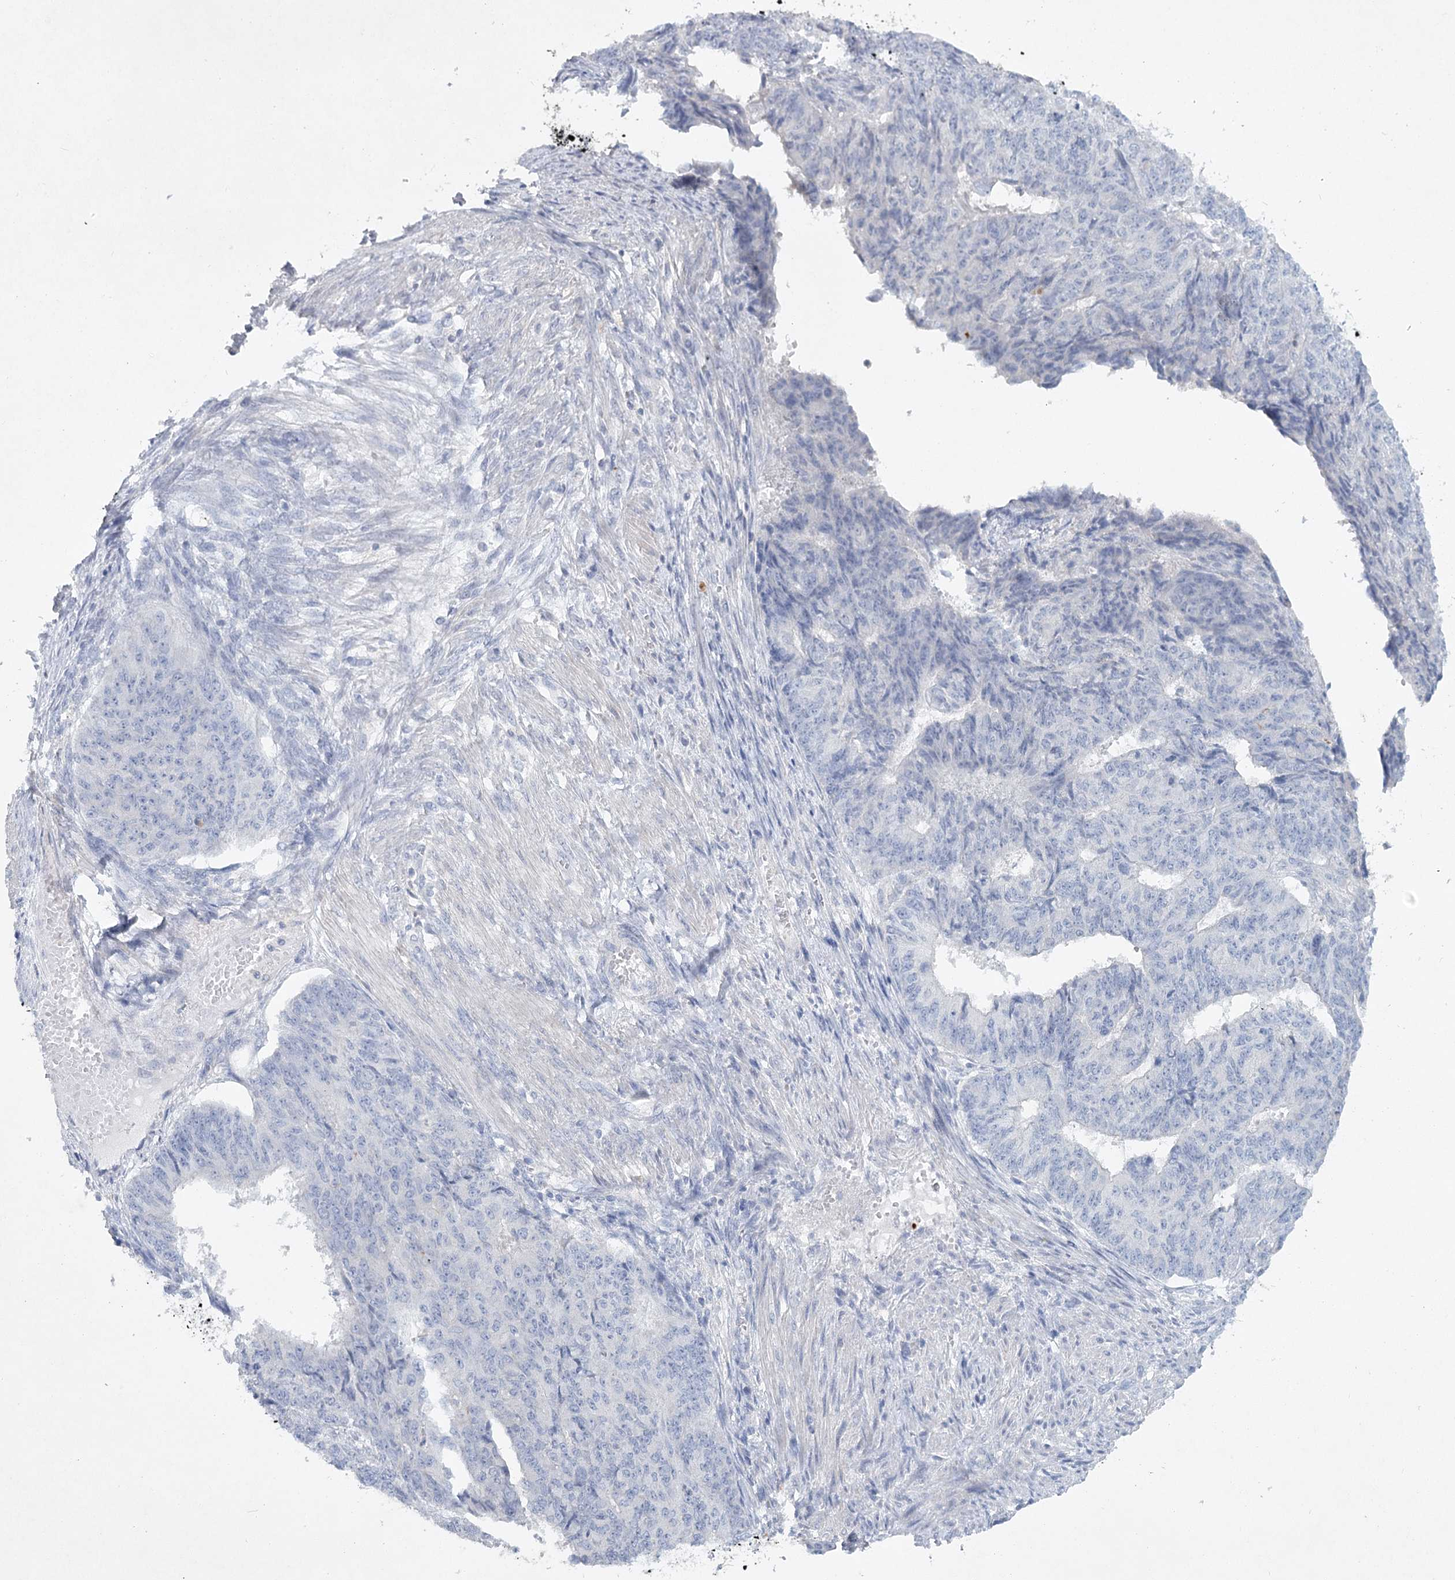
{"staining": {"intensity": "negative", "quantity": "none", "location": "none"}, "tissue": "endometrial cancer", "cell_type": "Tumor cells", "image_type": "cancer", "snomed": [{"axis": "morphology", "description": "Adenocarcinoma, NOS"}, {"axis": "topography", "description": "Endometrium"}], "caption": "There is no significant positivity in tumor cells of endometrial cancer.", "gene": "MAP3K13", "patient": {"sex": "female", "age": 32}}